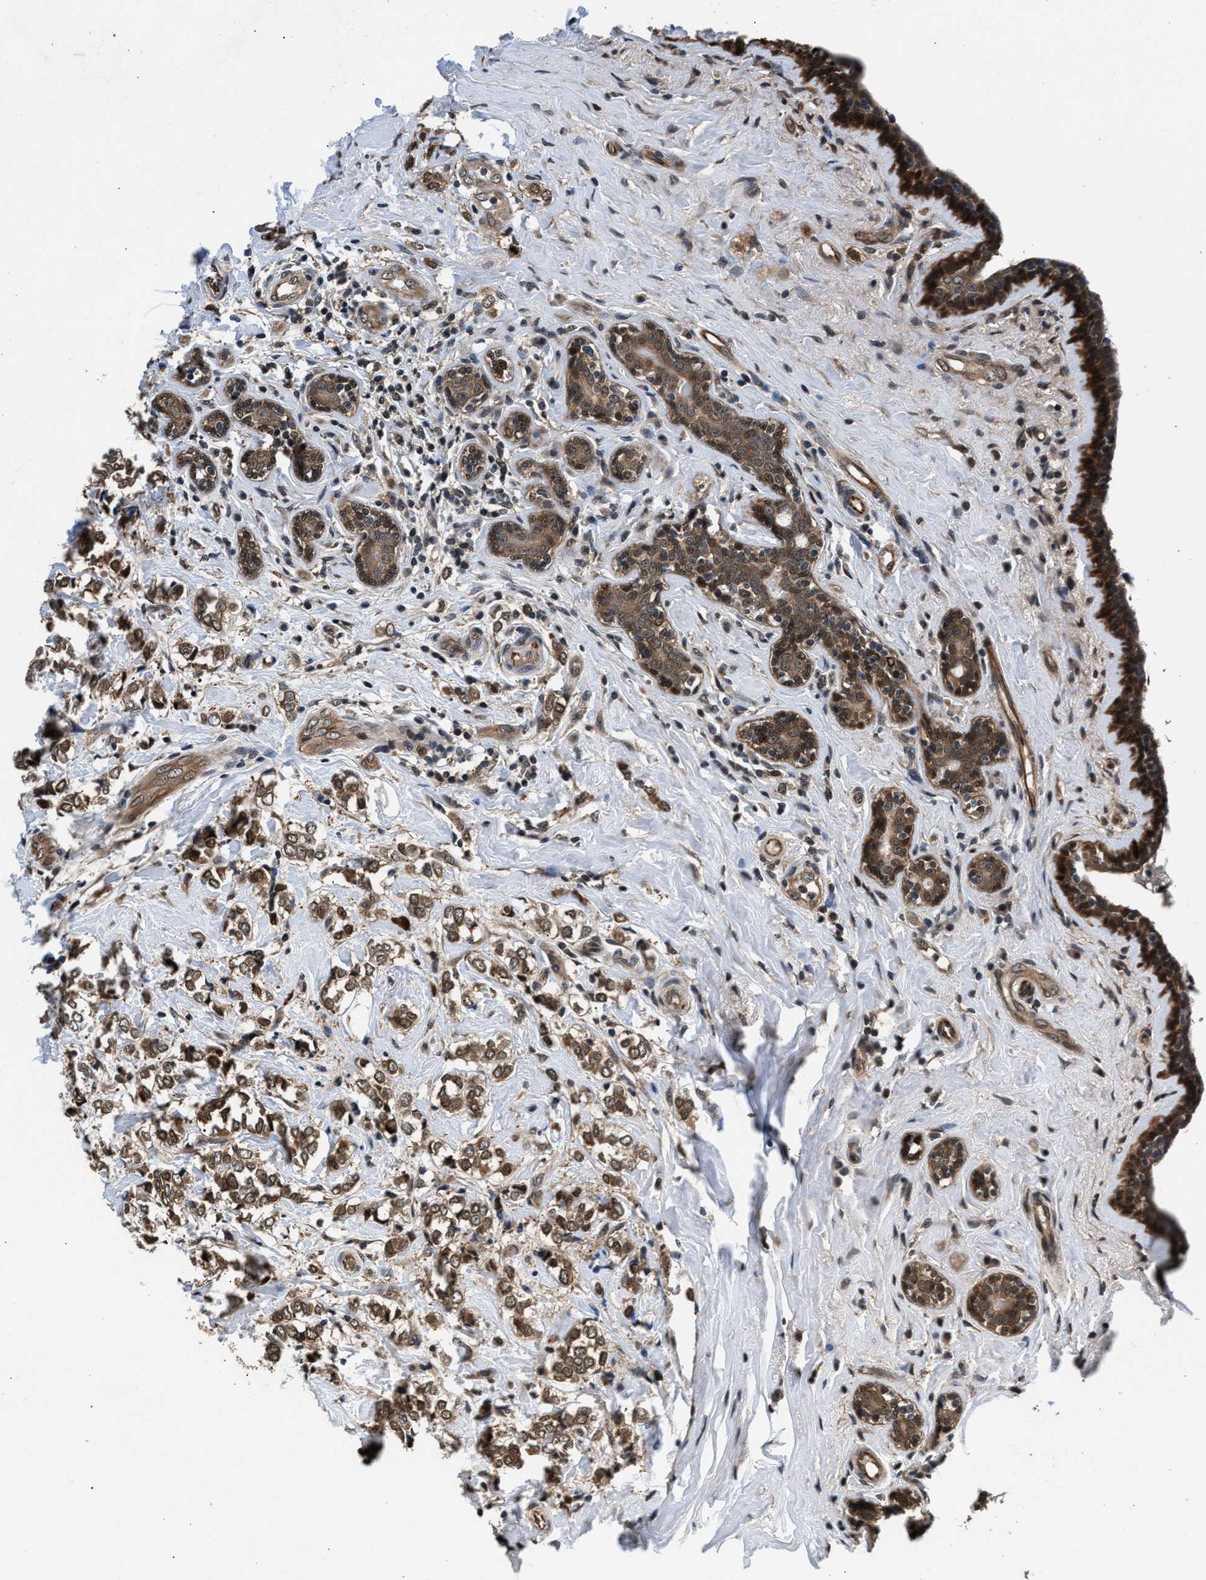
{"staining": {"intensity": "moderate", "quantity": ">75%", "location": "cytoplasmic/membranous"}, "tissue": "breast cancer", "cell_type": "Tumor cells", "image_type": "cancer", "snomed": [{"axis": "morphology", "description": "Normal tissue, NOS"}, {"axis": "morphology", "description": "Lobular carcinoma"}, {"axis": "topography", "description": "Breast"}], "caption": "A brown stain shows moderate cytoplasmic/membranous positivity of a protein in human breast cancer tumor cells. The staining is performed using DAB (3,3'-diaminobenzidine) brown chromogen to label protein expression. The nuclei are counter-stained blue using hematoxylin.", "gene": "RBM33", "patient": {"sex": "female", "age": 47}}